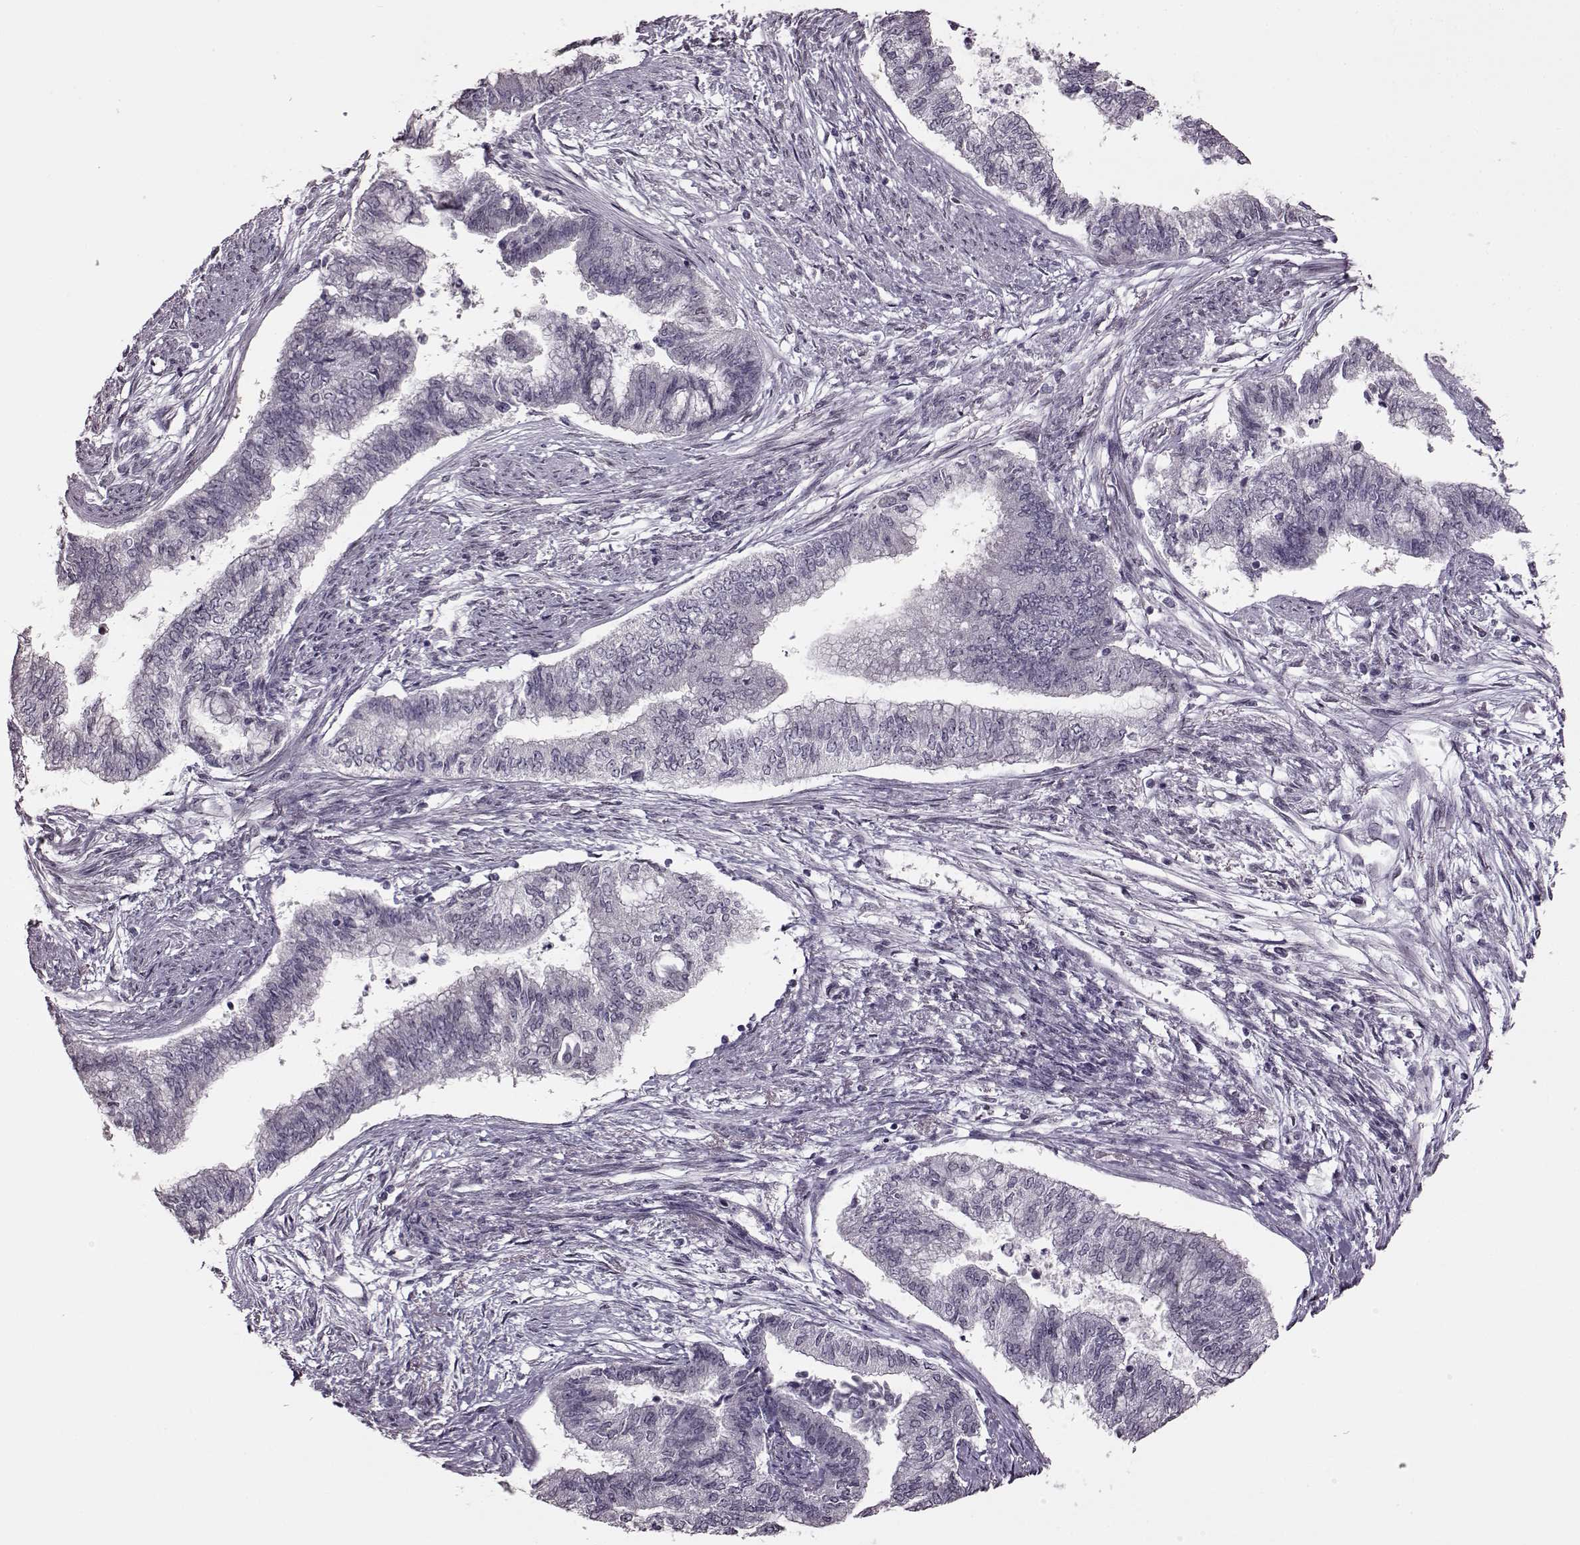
{"staining": {"intensity": "negative", "quantity": "none", "location": "none"}, "tissue": "endometrial cancer", "cell_type": "Tumor cells", "image_type": "cancer", "snomed": [{"axis": "morphology", "description": "Adenocarcinoma, NOS"}, {"axis": "topography", "description": "Endometrium"}], "caption": "Protein analysis of endometrial cancer reveals no significant expression in tumor cells. Brightfield microscopy of IHC stained with DAB (3,3'-diaminobenzidine) (brown) and hematoxylin (blue), captured at high magnification.", "gene": "STX1B", "patient": {"sex": "female", "age": 65}}